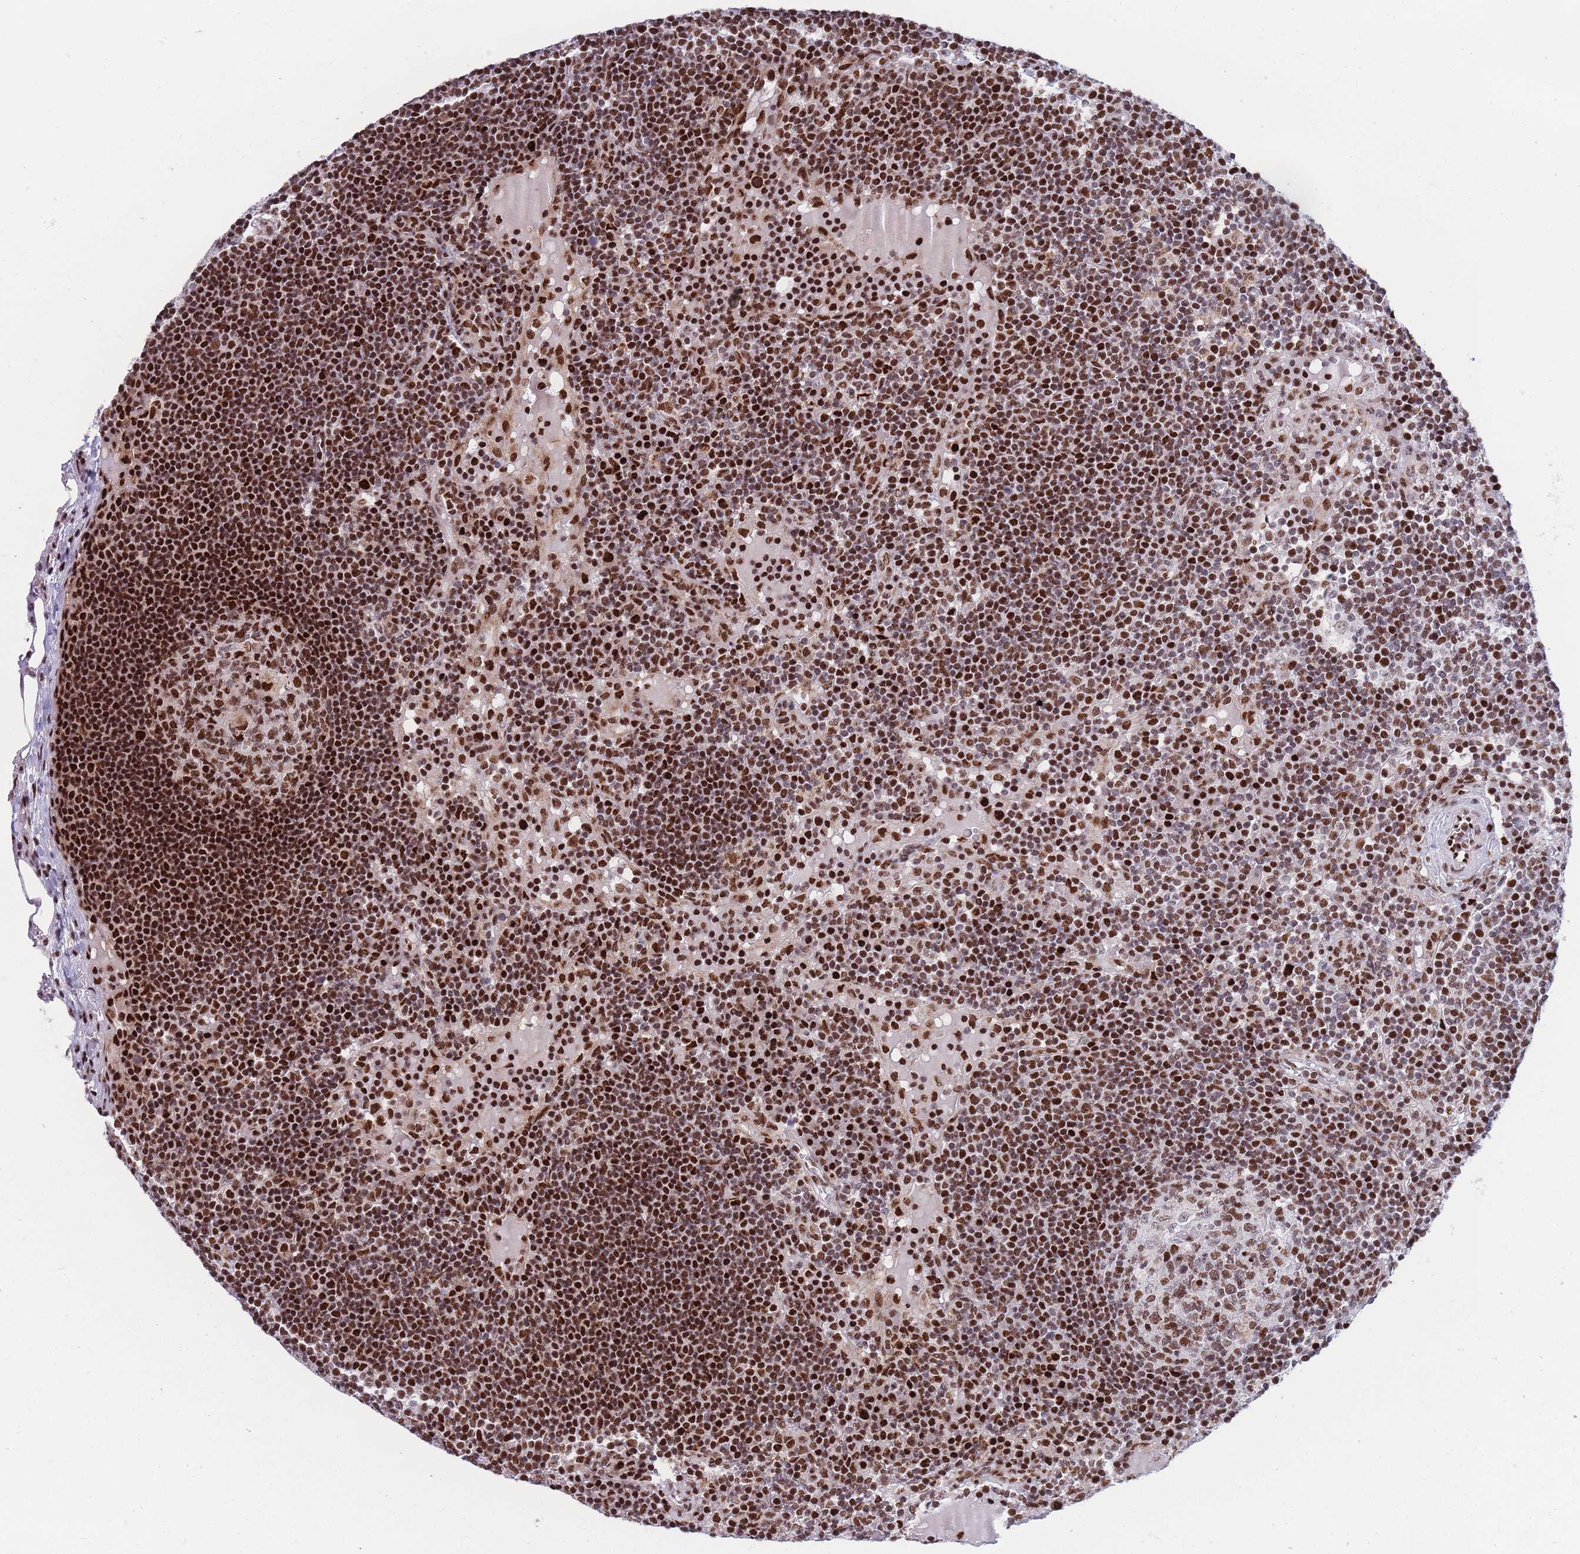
{"staining": {"intensity": "moderate", "quantity": "25%-75%", "location": "nuclear"}, "tissue": "lymph node", "cell_type": "Germinal center cells", "image_type": "normal", "snomed": [{"axis": "morphology", "description": "Normal tissue, NOS"}, {"axis": "topography", "description": "Lymph node"}], "caption": "Protein positivity by immunohistochemistry (IHC) reveals moderate nuclear expression in approximately 25%-75% of germinal center cells in benign lymph node. The staining was performed using DAB, with brown indicating positive protein expression. Nuclei are stained blue with hematoxylin.", "gene": "DNAJC3", "patient": {"sex": "male", "age": 53}}